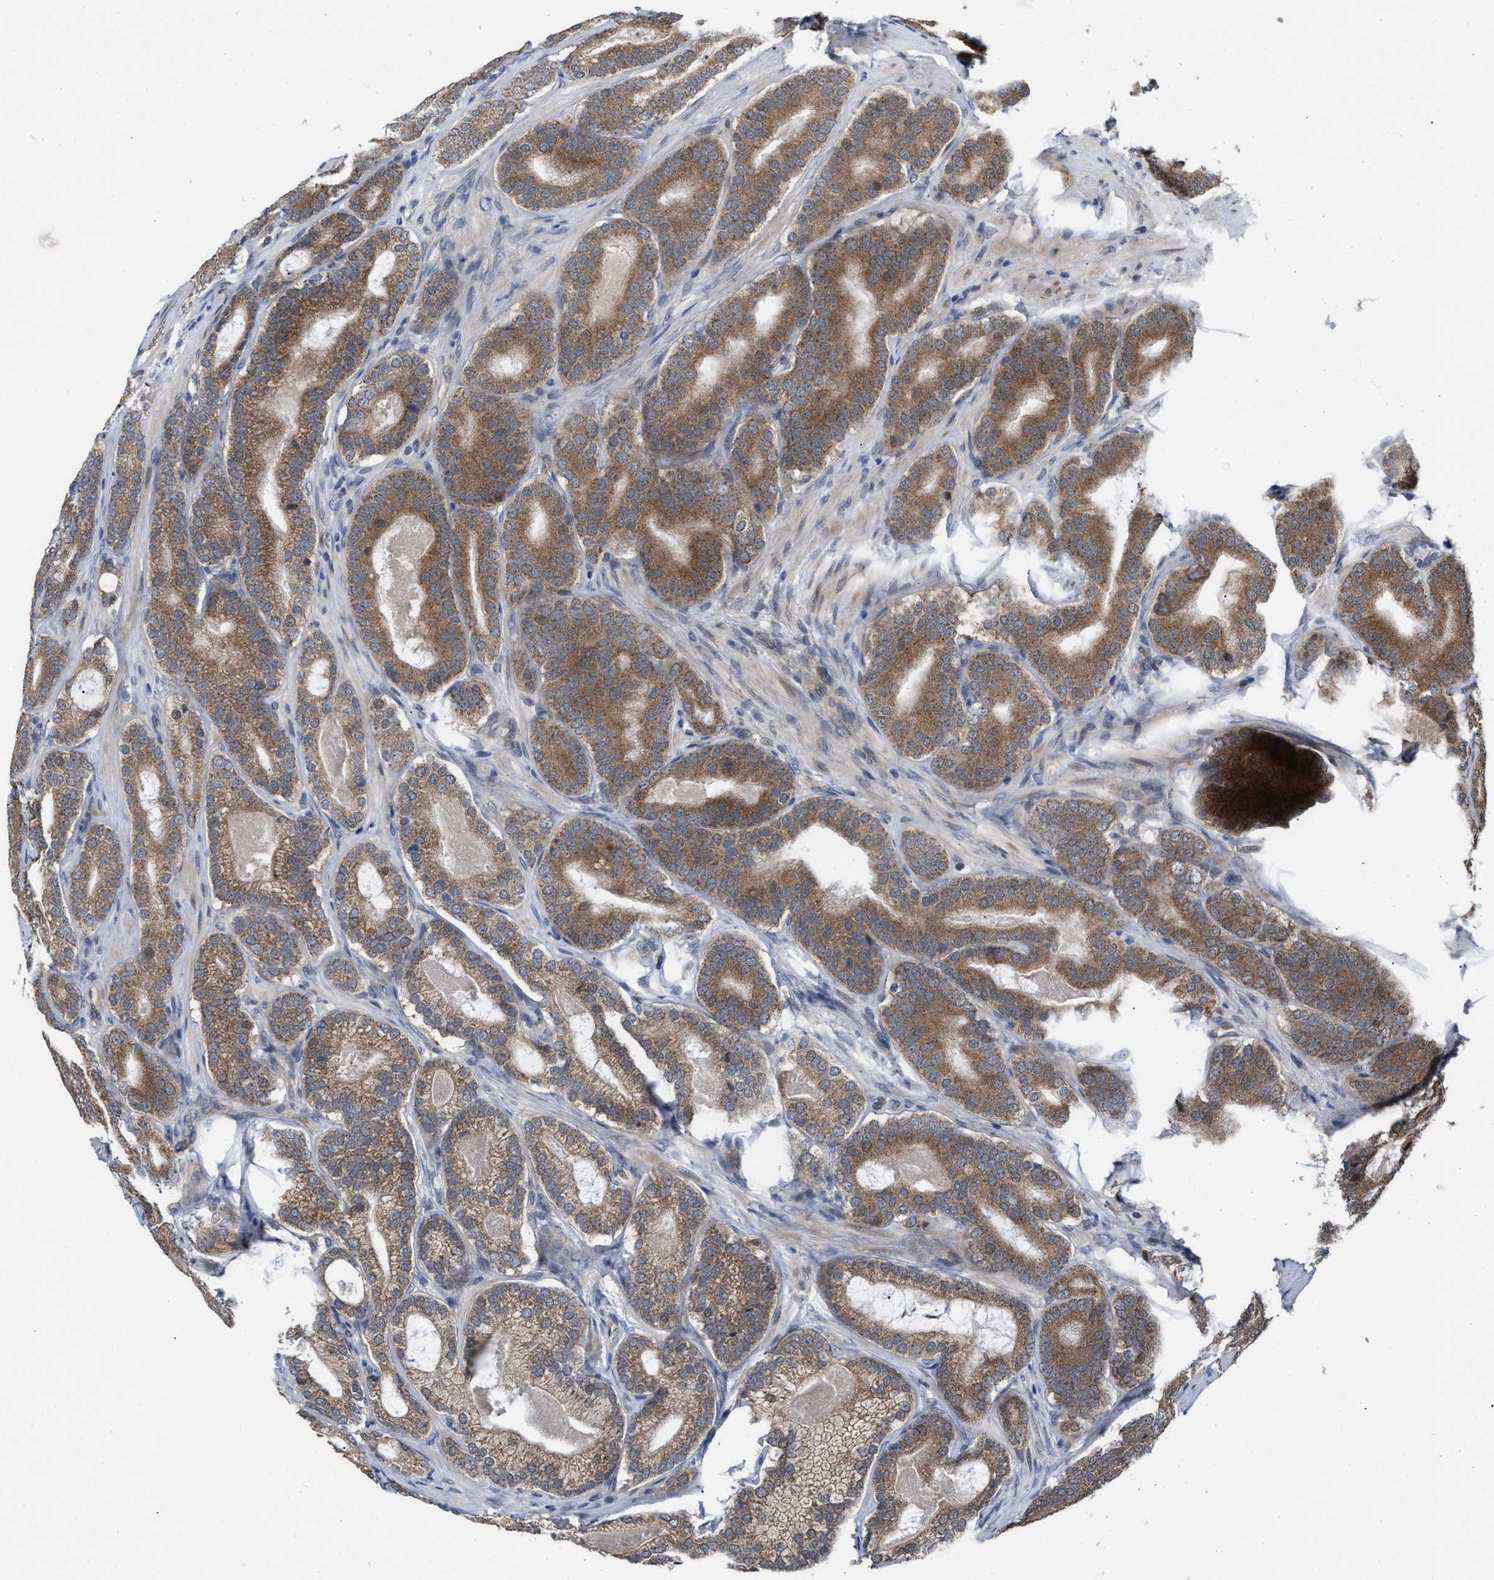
{"staining": {"intensity": "moderate", "quantity": ">75%", "location": "cytoplasmic/membranous"}, "tissue": "prostate cancer", "cell_type": "Tumor cells", "image_type": "cancer", "snomed": [{"axis": "morphology", "description": "Adenocarcinoma, High grade"}, {"axis": "topography", "description": "Prostate"}], "caption": "This image reveals immunohistochemistry staining of adenocarcinoma (high-grade) (prostate), with medium moderate cytoplasmic/membranous staining in approximately >75% of tumor cells.", "gene": "MKNK2", "patient": {"sex": "male", "age": 60}}